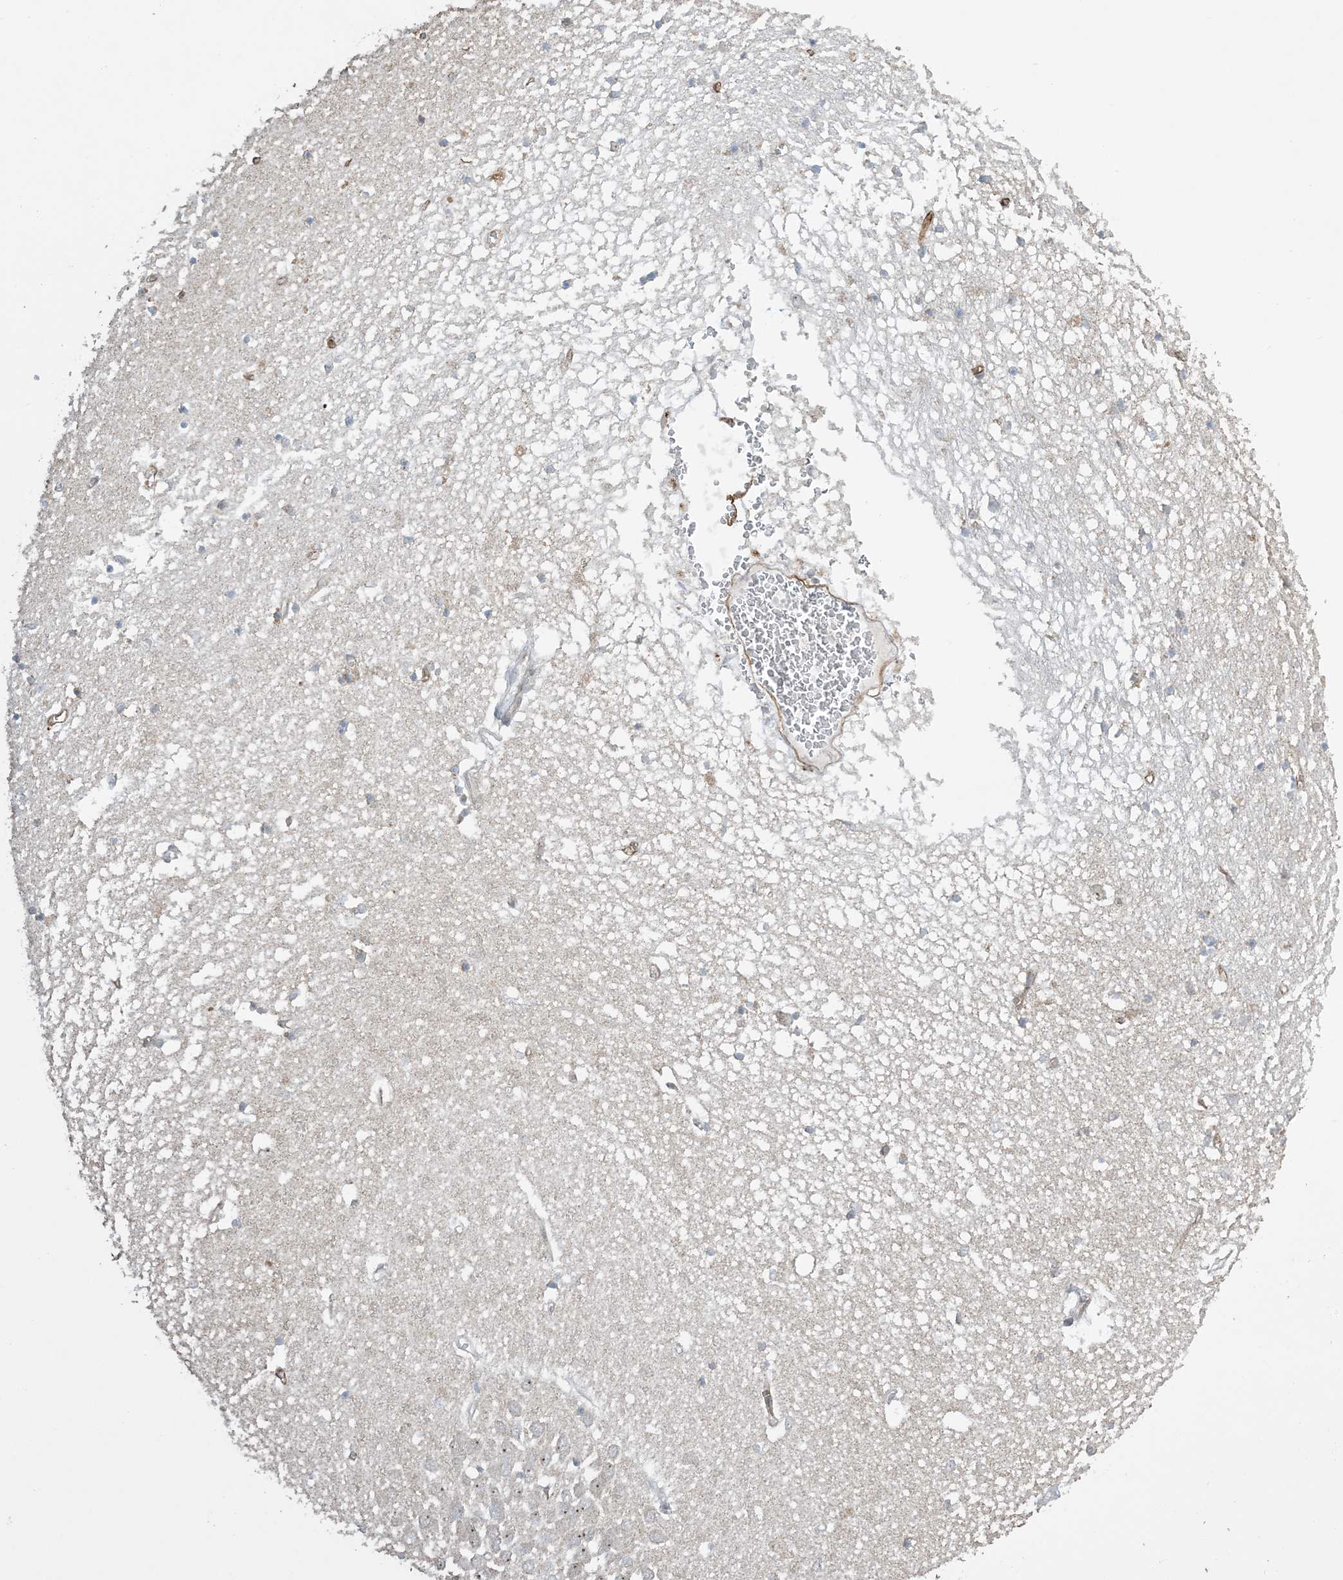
{"staining": {"intensity": "weak", "quantity": "<25%", "location": "cytoplasmic/membranous"}, "tissue": "hippocampus", "cell_type": "Glial cells", "image_type": "normal", "snomed": [{"axis": "morphology", "description": "Normal tissue, NOS"}, {"axis": "topography", "description": "Hippocampus"}], "caption": "Glial cells show no significant protein positivity in unremarkable hippocampus. The staining was performed using DAB to visualize the protein expression in brown, while the nuclei were stained in blue with hematoxylin (Magnification: 20x).", "gene": "AGA", "patient": {"sex": "male", "age": 70}}